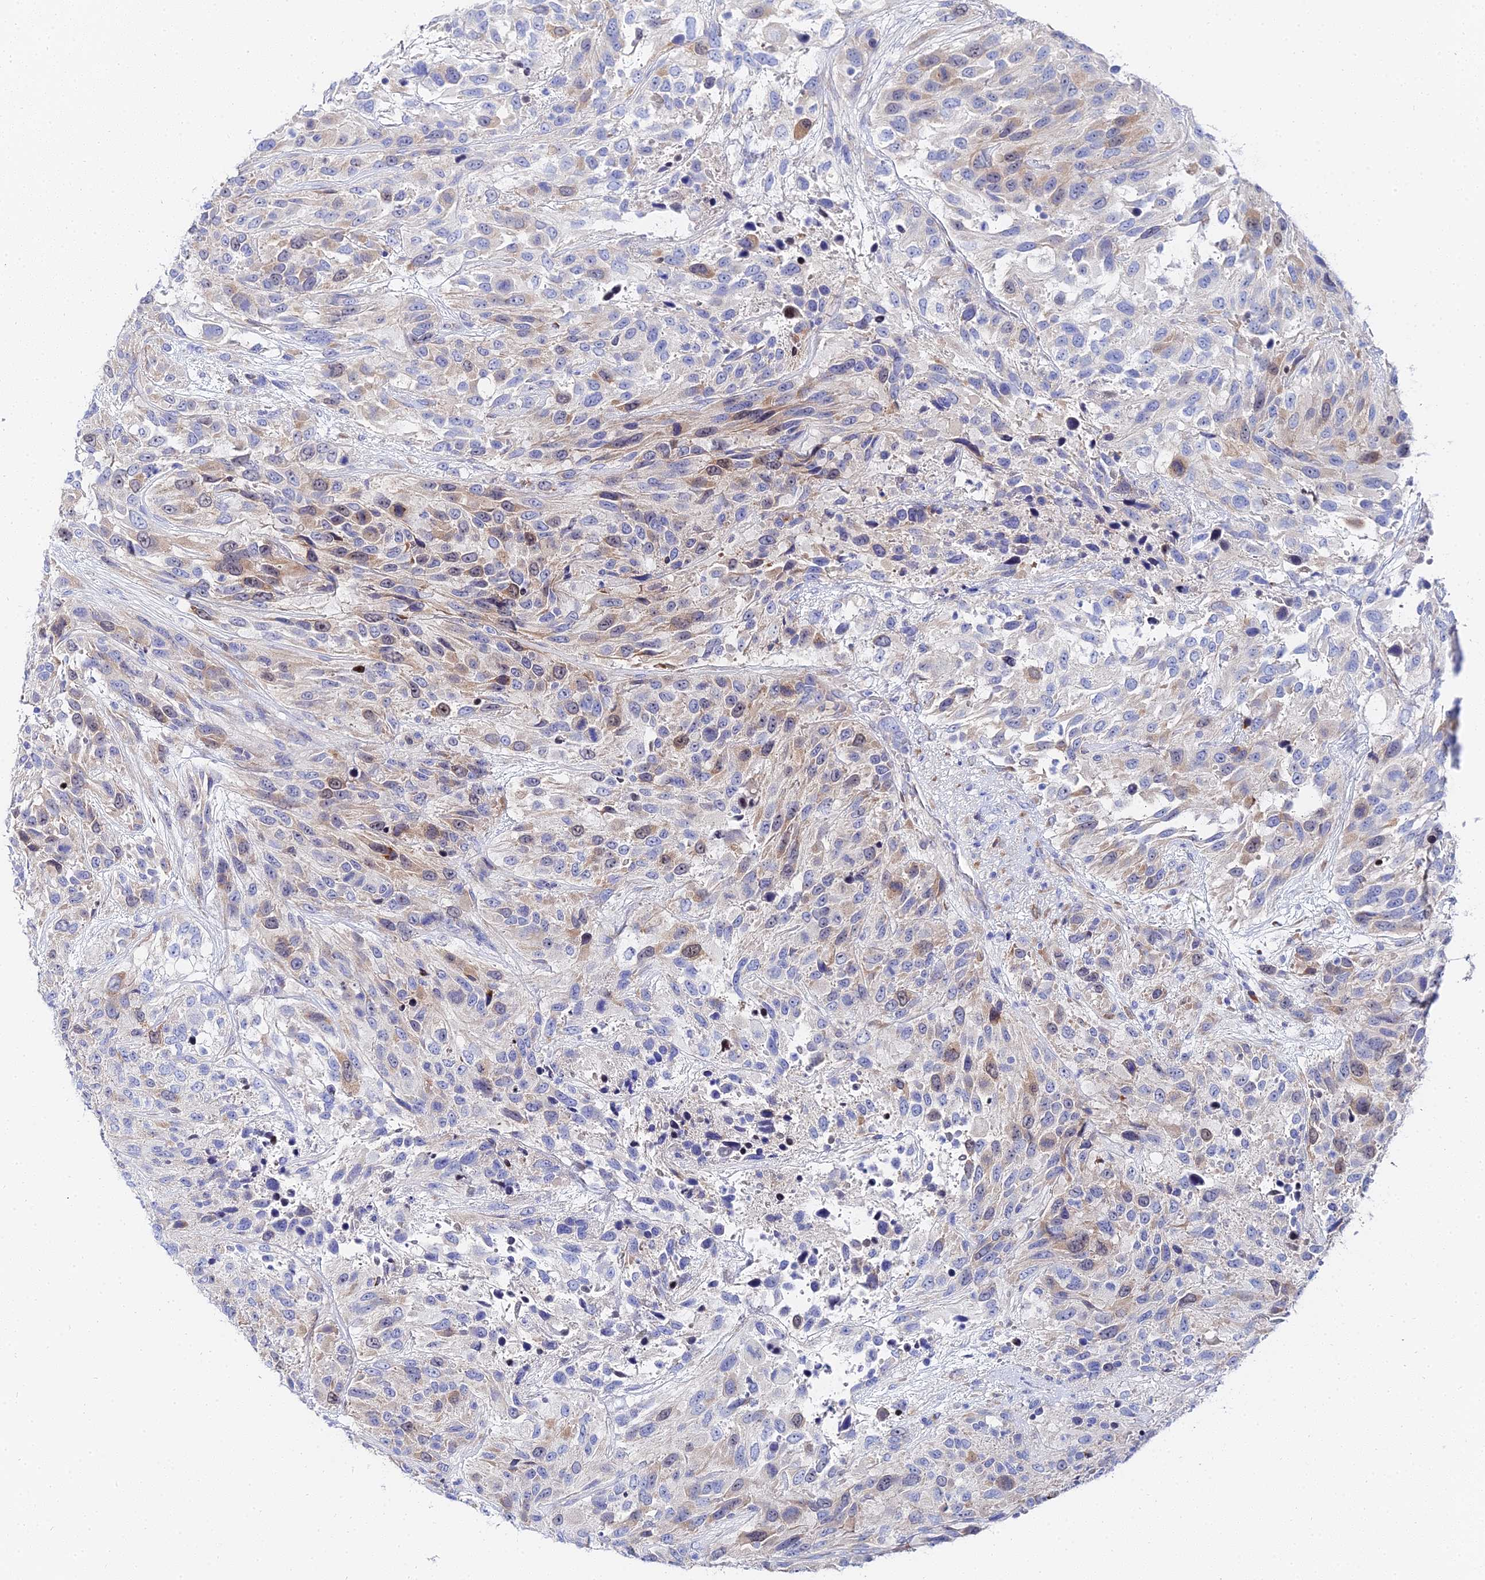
{"staining": {"intensity": "moderate", "quantity": "<25%", "location": "cytoplasmic/membranous"}, "tissue": "urothelial cancer", "cell_type": "Tumor cells", "image_type": "cancer", "snomed": [{"axis": "morphology", "description": "Urothelial carcinoma, High grade"}, {"axis": "topography", "description": "Urinary bladder"}], "caption": "Immunohistochemical staining of urothelial carcinoma (high-grade) reveals low levels of moderate cytoplasmic/membranous protein staining in approximately <25% of tumor cells. The protein of interest is shown in brown color, while the nuclei are stained blue.", "gene": "PTTG1", "patient": {"sex": "female", "age": 70}}